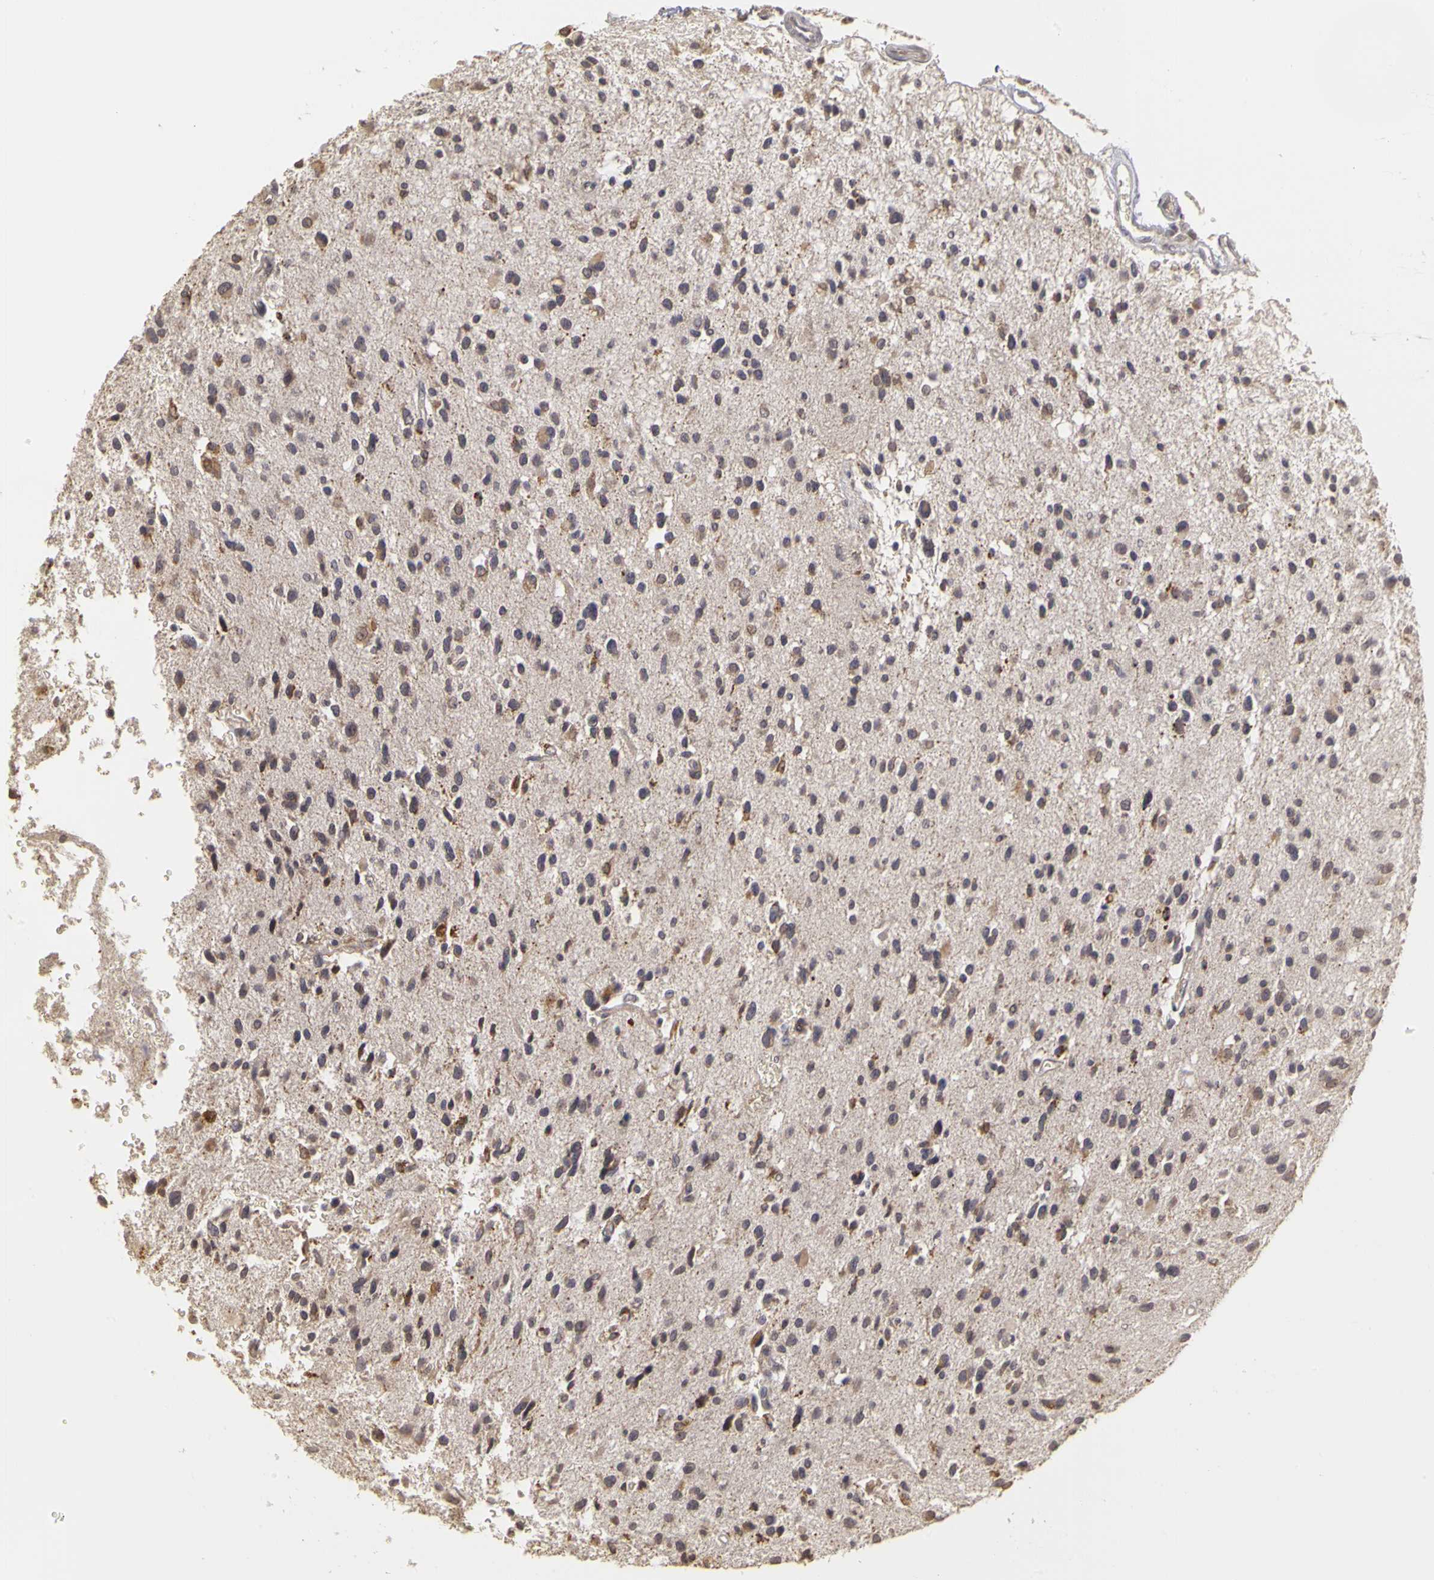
{"staining": {"intensity": "weak", "quantity": "25%-75%", "location": "cytoplasmic/membranous"}, "tissue": "glioma", "cell_type": "Tumor cells", "image_type": "cancer", "snomed": [{"axis": "morphology", "description": "Glioma, malignant, Low grade"}, {"axis": "topography", "description": "Brain"}], "caption": "The histopathology image demonstrates staining of glioma, revealing weak cytoplasmic/membranous protein staining (brown color) within tumor cells.", "gene": "FRMD7", "patient": {"sex": "female", "age": 46}}